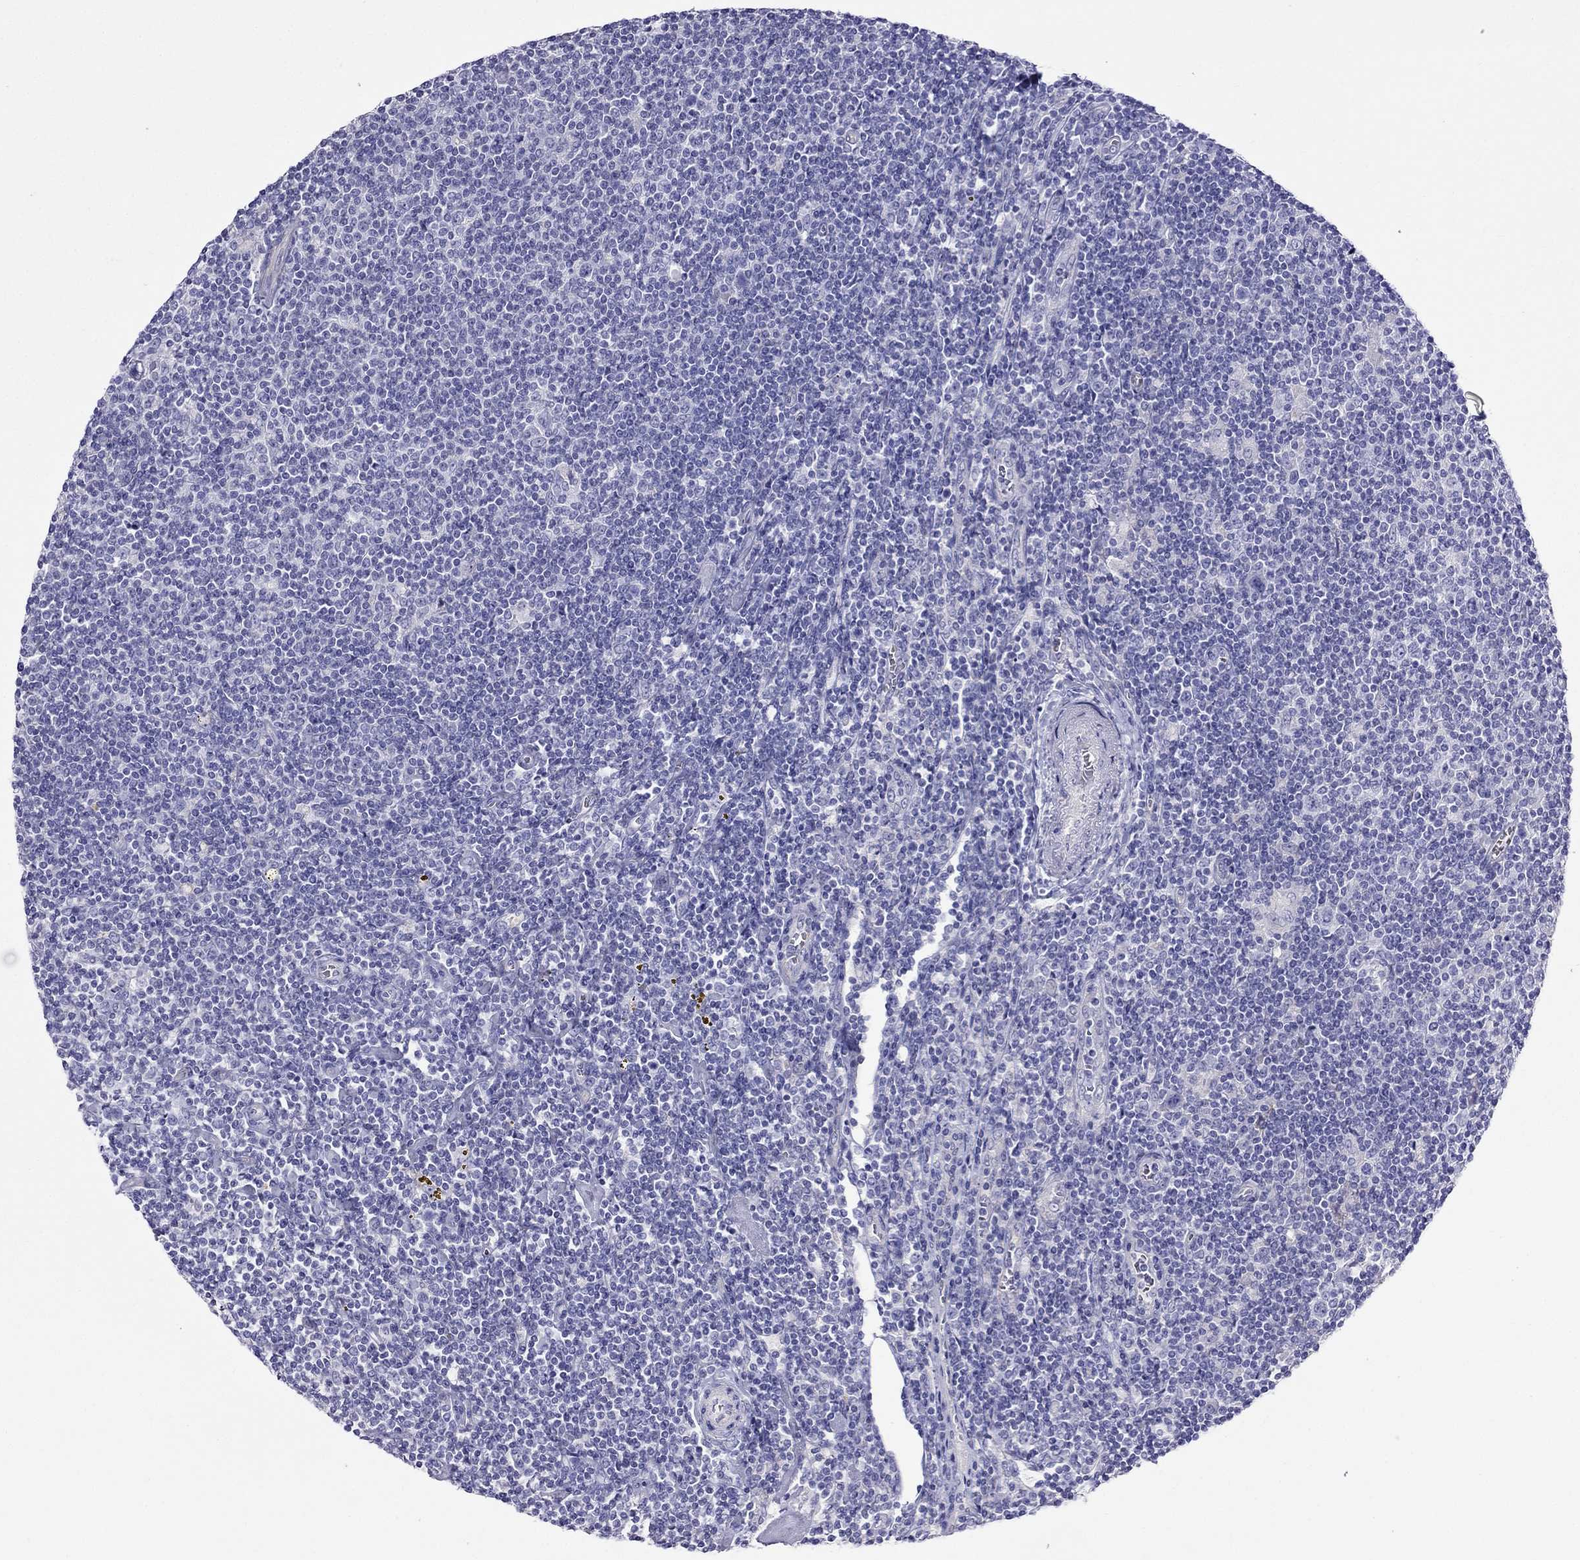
{"staining": {"intensity": "negative", "quantity": "none", "location": "none"}, "tissue": "lymphoma", "cell_type": "Tumor cells", "image_type": "cancer", "snomed": [{"axis": "morphology", "description": "Hodgkin's disease, NOS"}, {"axis": "topography", "description": "Lymph node"}], "caption": "Human Hodgkin's disease stained for a protein using immunohistochemistry (IHC) exhibits no expression in tumor cells.", "gene": "TDRD1", "patient": {"sex": "male", "age": 40}}